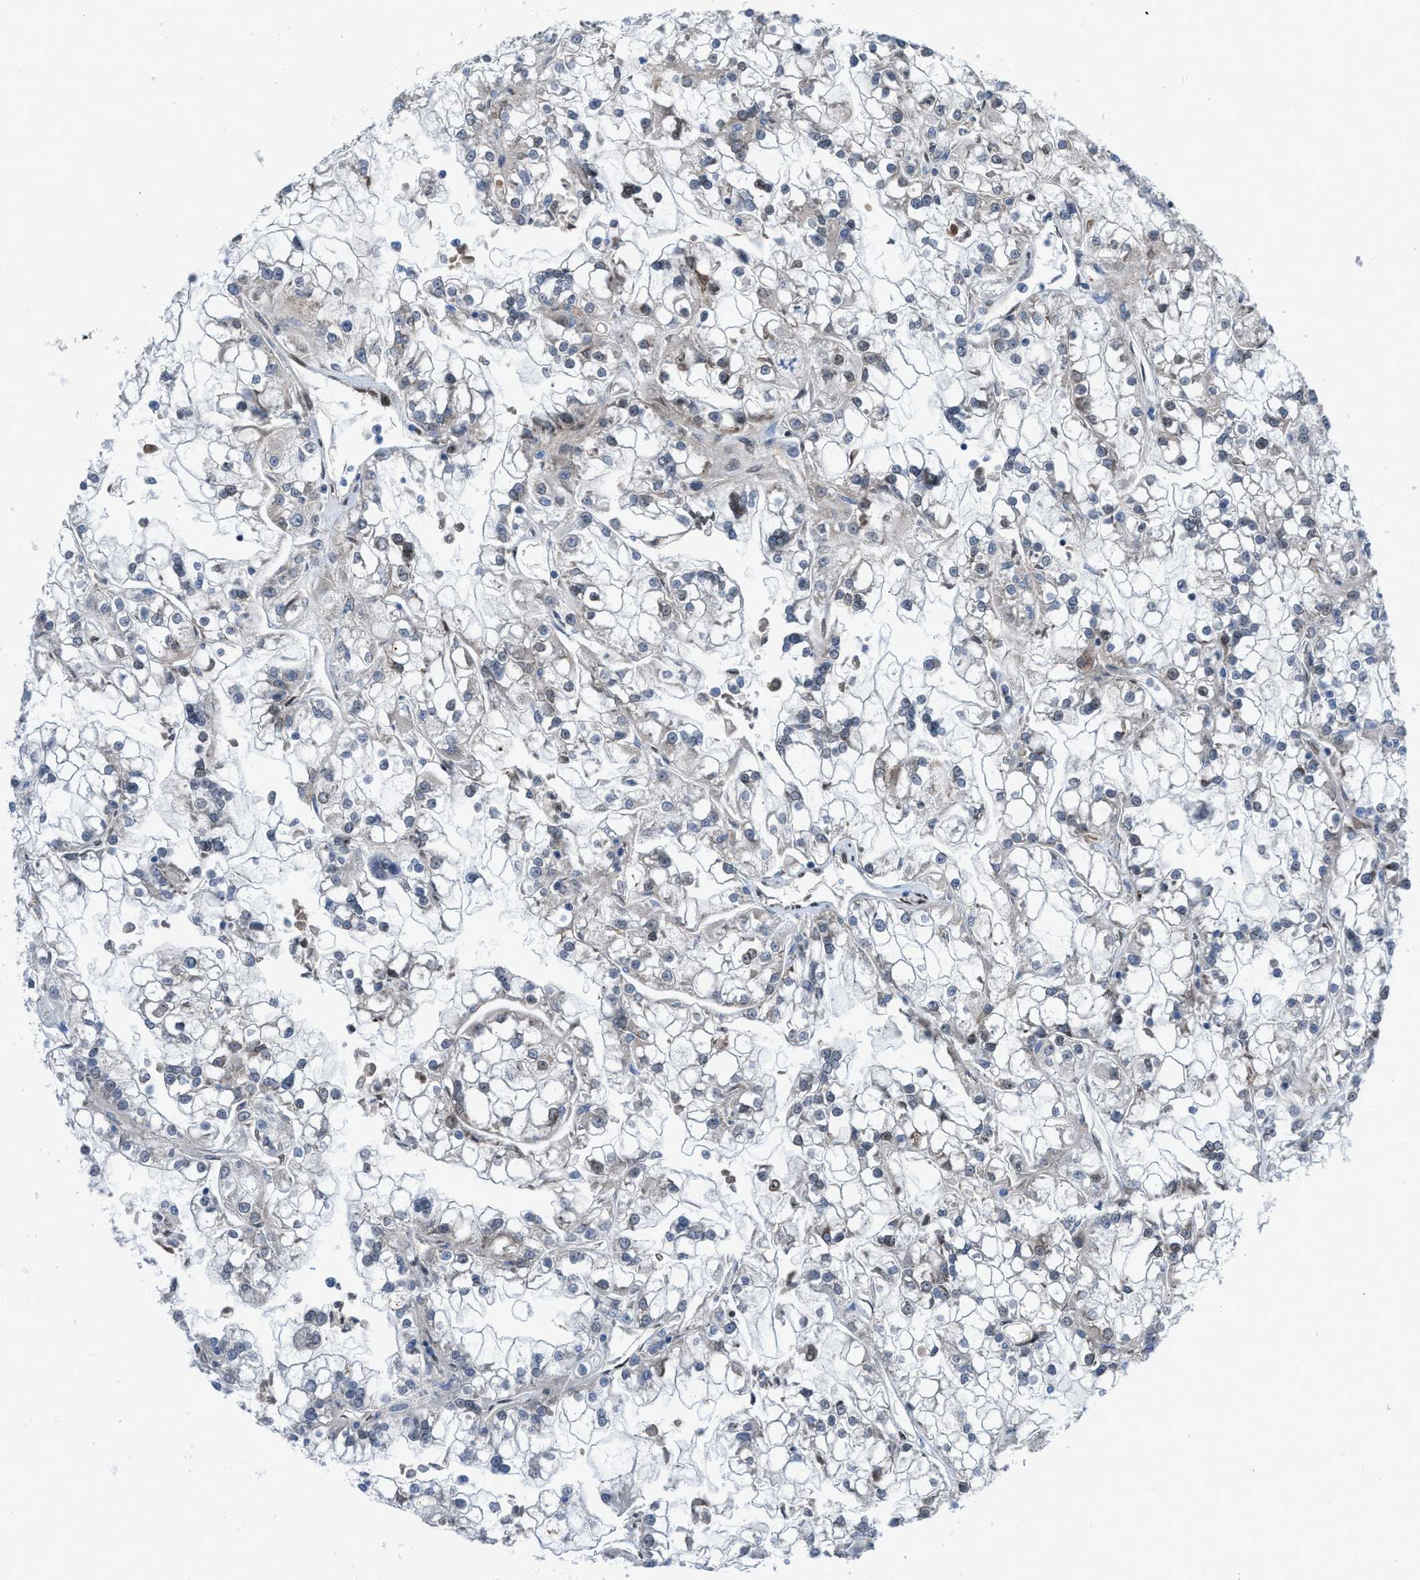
{"staining": {"intensity": "negative", "quantity": "none", "location": "none"}, "tissue": "renal cancer", "cell_type": "Tumor cells", "image_type": "cancer", "snomed": [{"axis": "morphology", "description": "Adenocarcinoma, NOS"}, {"axis": "topography", "description": "Kidney"}], "caption": "This is an IHC histopathology image of renal adenocarcinoma. There is no expression in tumor cells.", "gene": "MYO18A", "patient": {"sex": "female", "age": 52}}